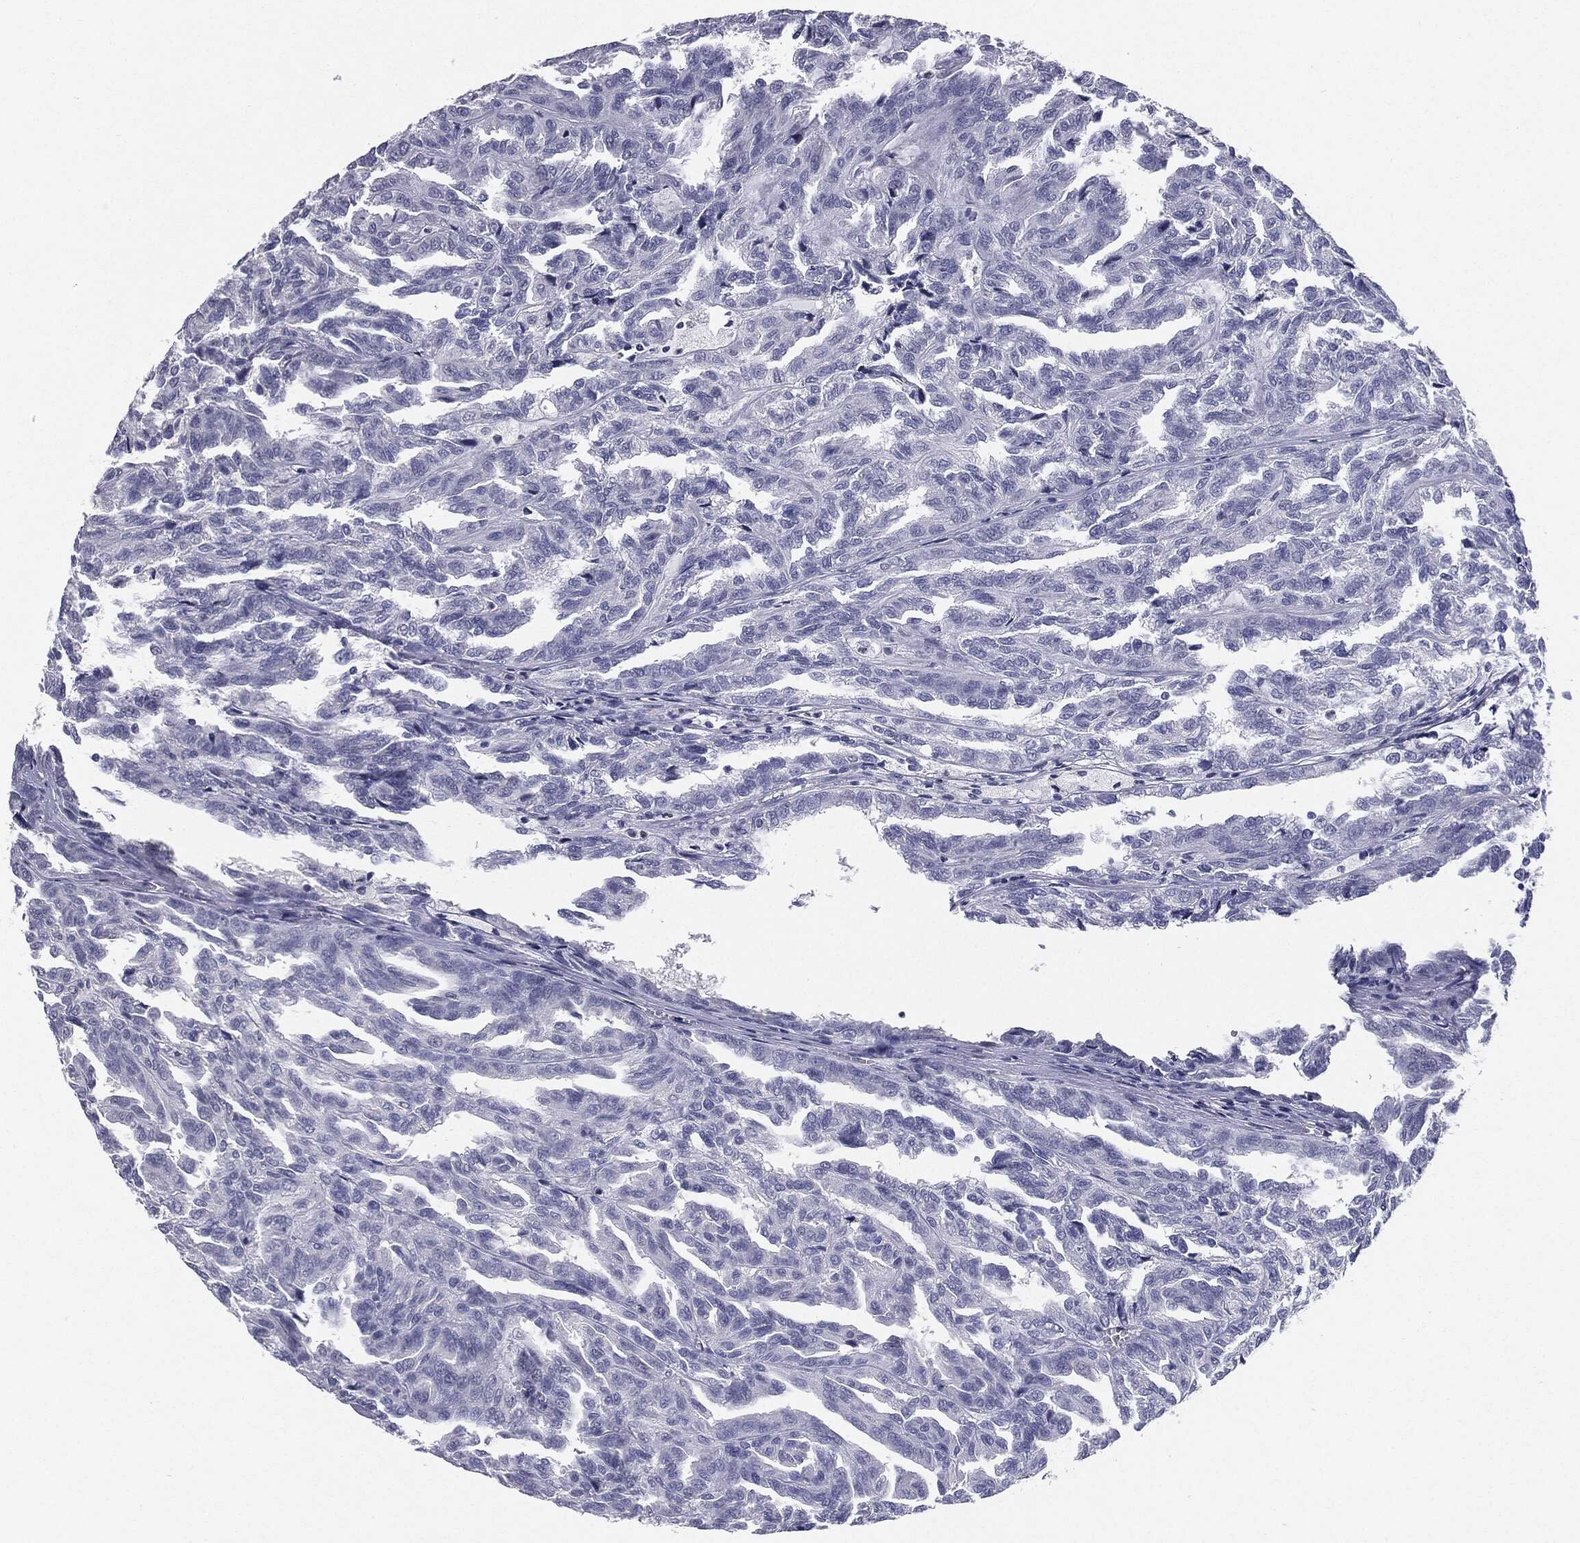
{"staining": {"intensity": "negative", "quantity": "none", "location": "none"}, "tissue": "renal cancer", "cell_type": "Tumor cells", "image_type": "cancer", "snomed": [{"axis": "morphology", "description": "Adenocarcinoma, NOS"}, {"axis": "topography", "description": "Kidney"}], "caption": "Immunohistochemistry image of neoplastic tissue: renal adenocarcinoma stained with DAB (3,3'-diaminobenzidine) displays no significant protein staining in tumor cells.", "gene": "SERPINB4", "patient": {"sex": "male", "age": 79}}